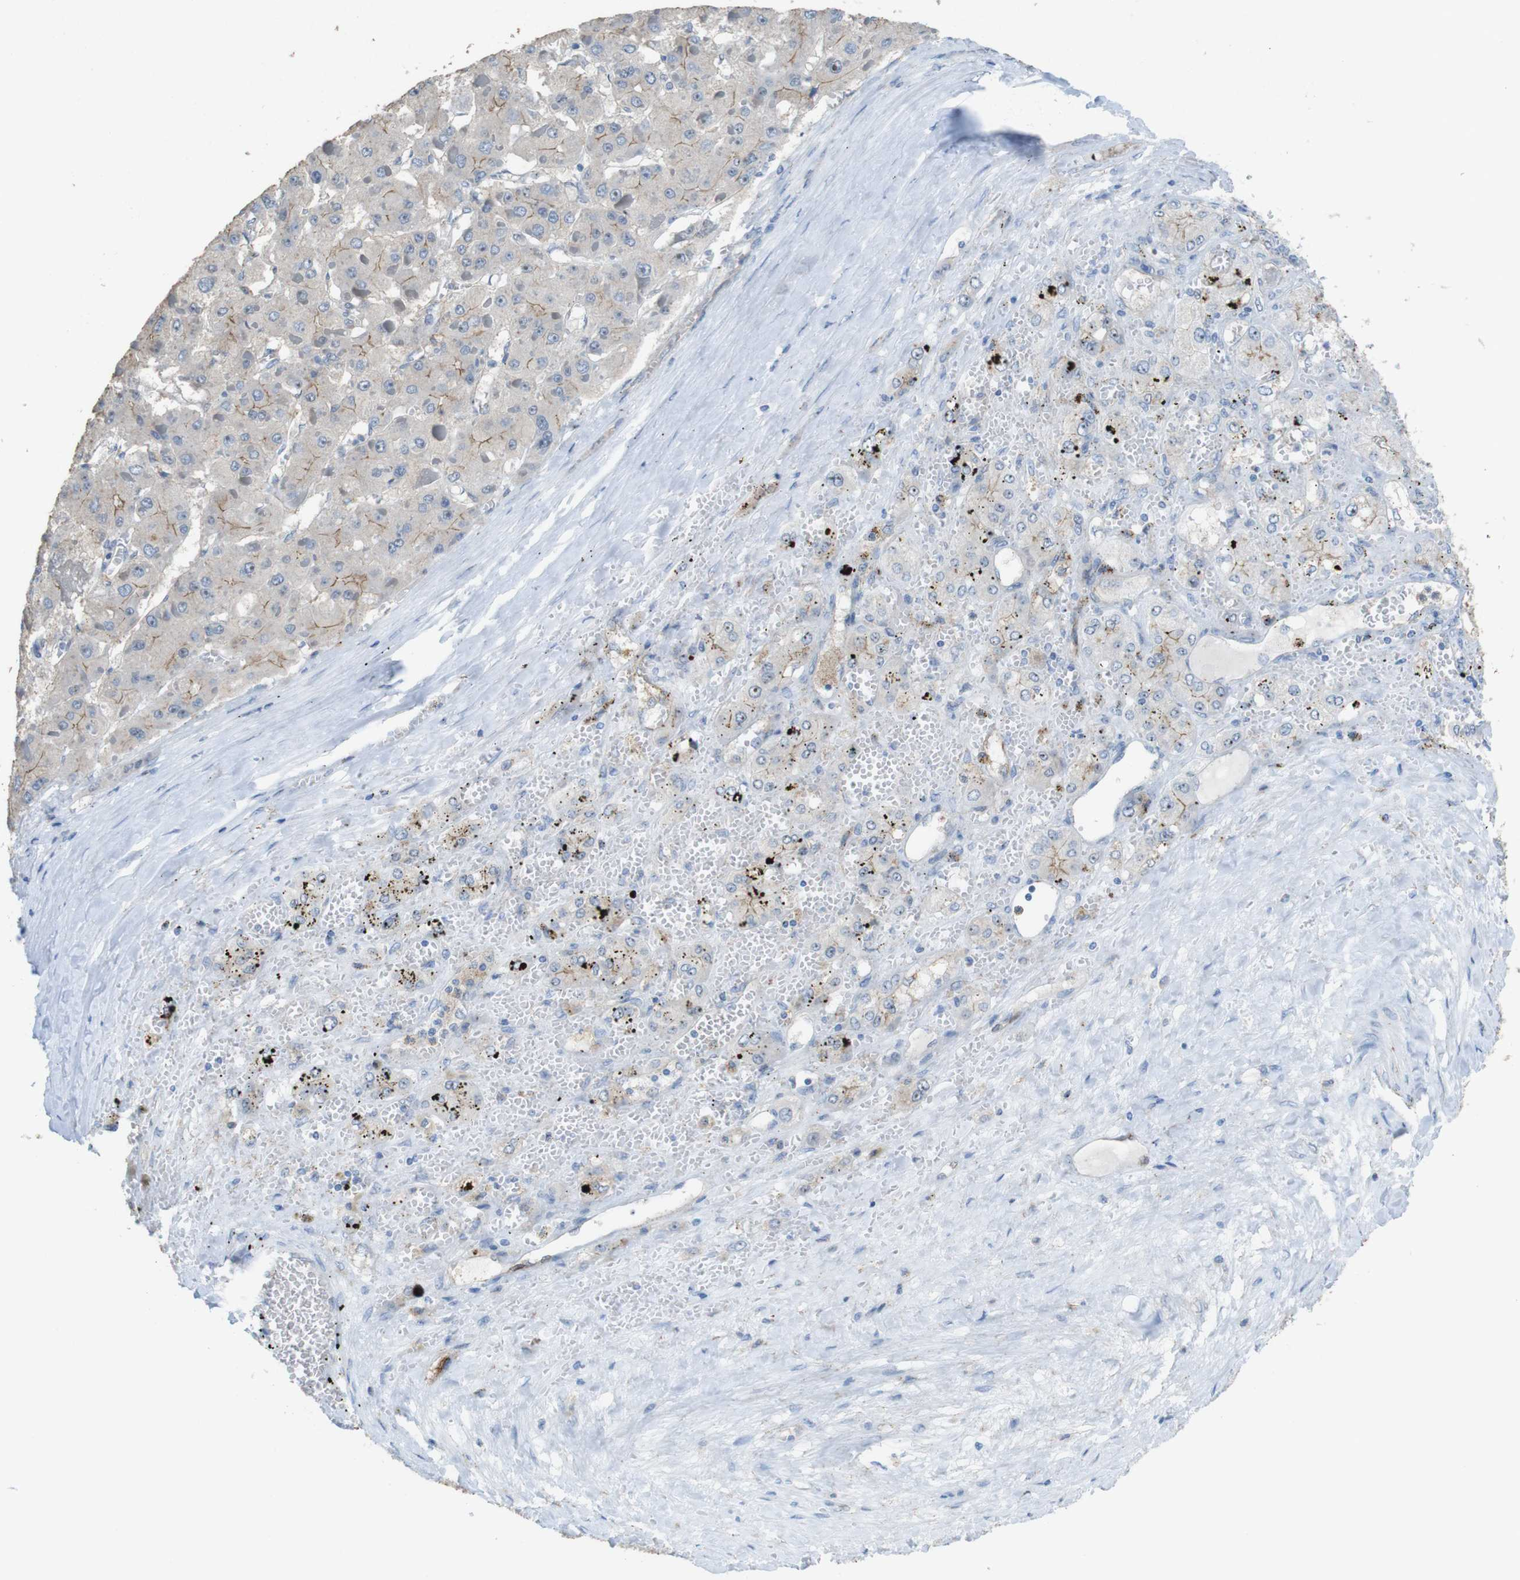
{"staining": {"intensity": "weak", "quantity": "25%-75%", "location": "cytoplasmic/membranous"}, "tissue": "liver cancer", "cell_type": "Tumor cells", "image_type": "cancer", "snomed": [{"axis": "morphology", "description": "Carcinoma, Hepatocellular, NOS"}, {"axis": "topography", "description": "Liver"}], "caption": "Weak cytoplasmic/membranous staining is appreciated in approximately 25%-75% of tumor cells in hepatocellular carcinoma (liver). The protein of interest is shown in brown color, while the nuclei are stained blue.", "gene": "TJP3", "patient": {"sex": "female", "age": 73}}